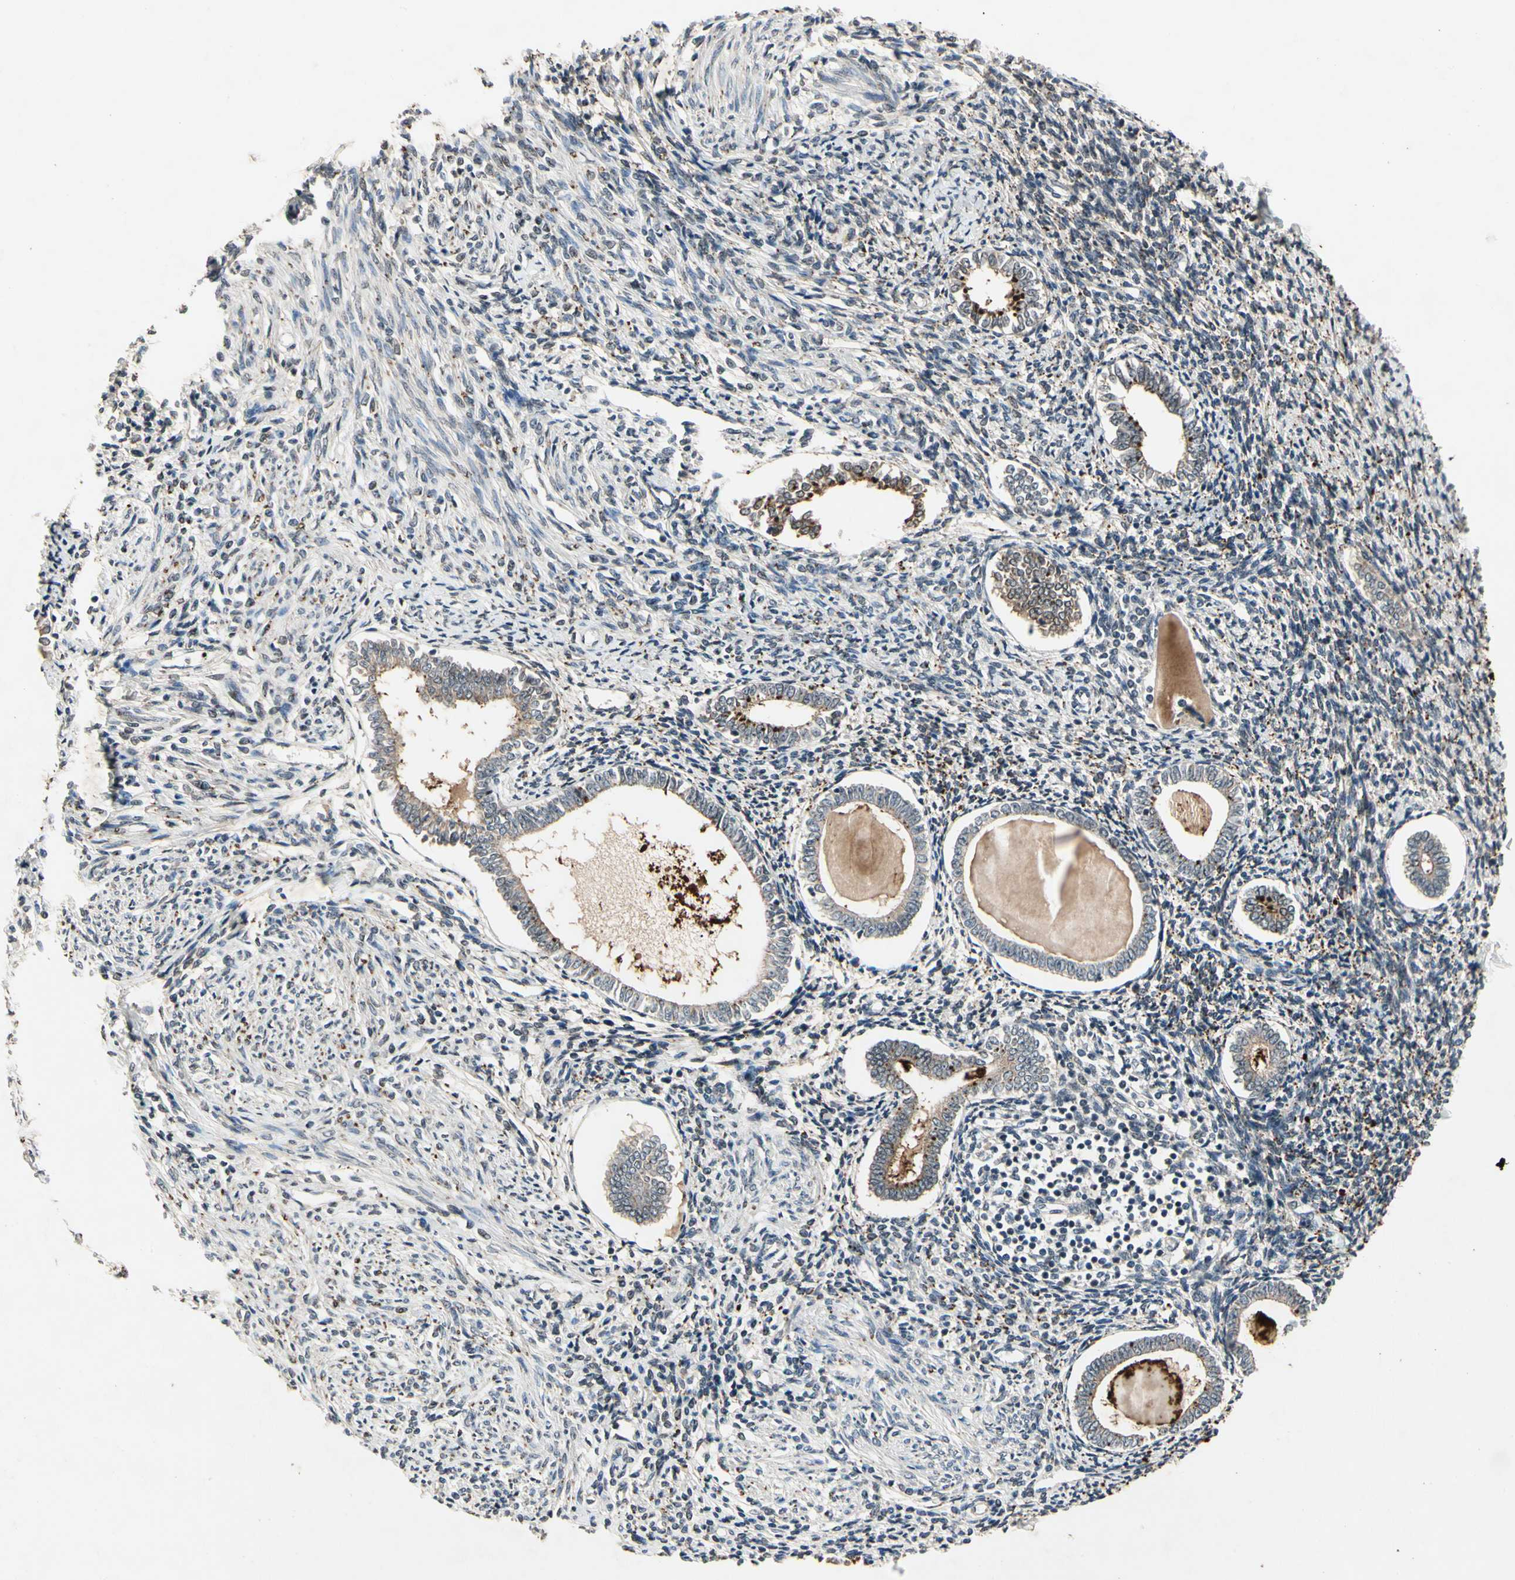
{"staining": {"intensity": "weak", "quantity": "<25%", "location": "cytoplasmic/membranous"}, "tissue": "endometrium", "cell_type": "Cells in endometrial stroma", "image_type": "normal", "snomed": [{"axis": "morphology", "description": "Normal tissue, NOS"}, {"axis": "topography", "description": "Endometrium"}], "caption": "High magnification brightfield microscopy of unremarkable endometrium stained with DAB (3,3'-diaminobenzidine) (brown) and counterstained with hematoxylin (blue): cells in endometrial stroma show no significant expression. Brightfield microscopy of immunohistochemistry (IHC) stained with DAB (3,3'-diaminobenzidine) (brown) and hematoxylin (blue), captured at high magnification.", "gene": "DPY19L3", "patient": {"sex": "female", "age": 71}}